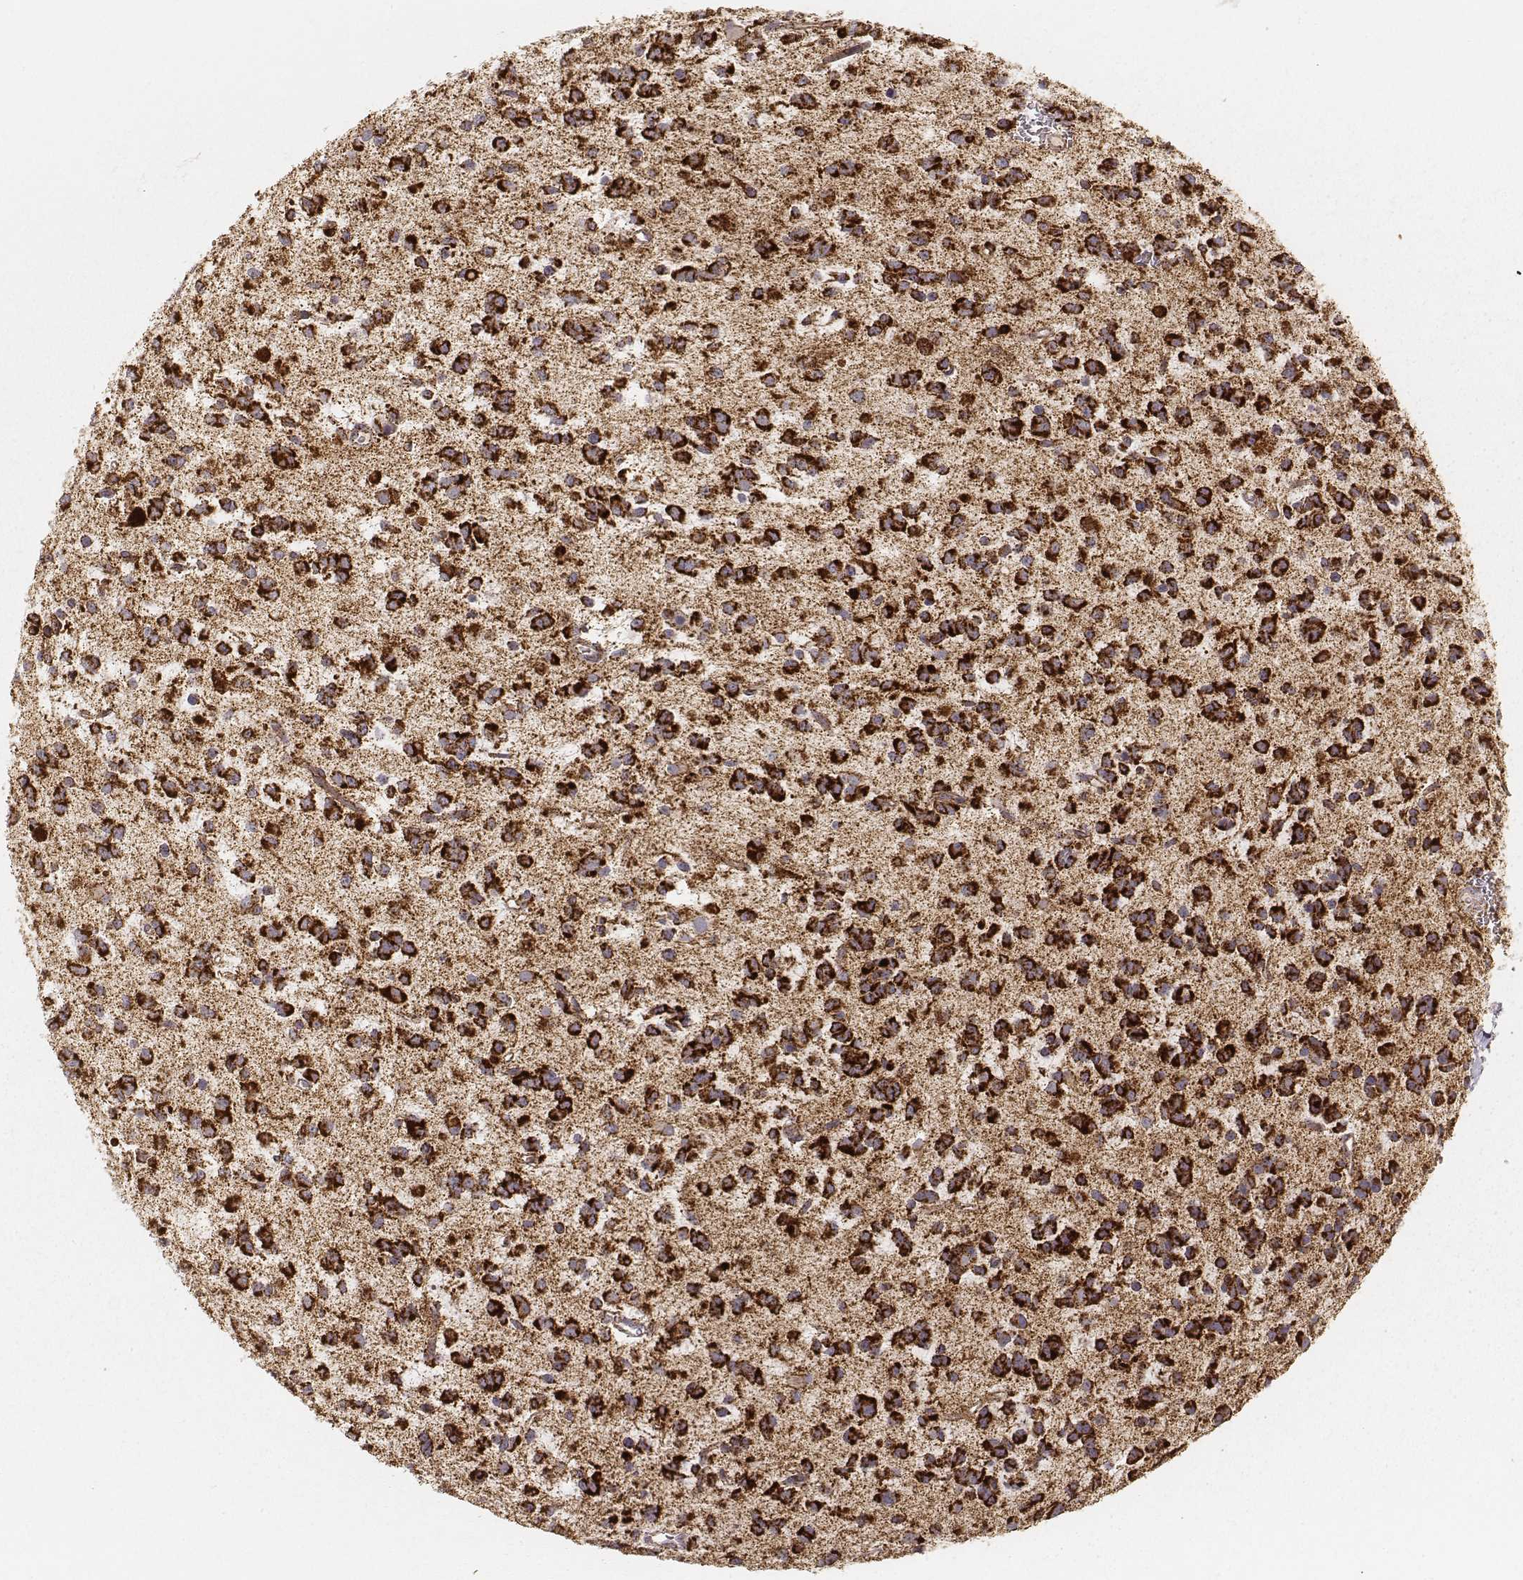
{"staining": {"intensity": "strong", "quantity": ">75%", "location": "cytoplasmic/membranous"}, "tissue": "glioma", "cell_type": "Tumor cells", "image_type": "cancer", "snomed": [{"axis": "morphology", "description": "Glioma, malignant, Low grade"}, {"axis": "topography", "description": "Brain"}], "caption": "Protein positivity by IHC reveals strong cytoplasmic/membranous positivity in about >75% of tumor cells in malignant low-grade glioma.", "gene": "CS", "patient": {"sex": "female", "age": 45}}